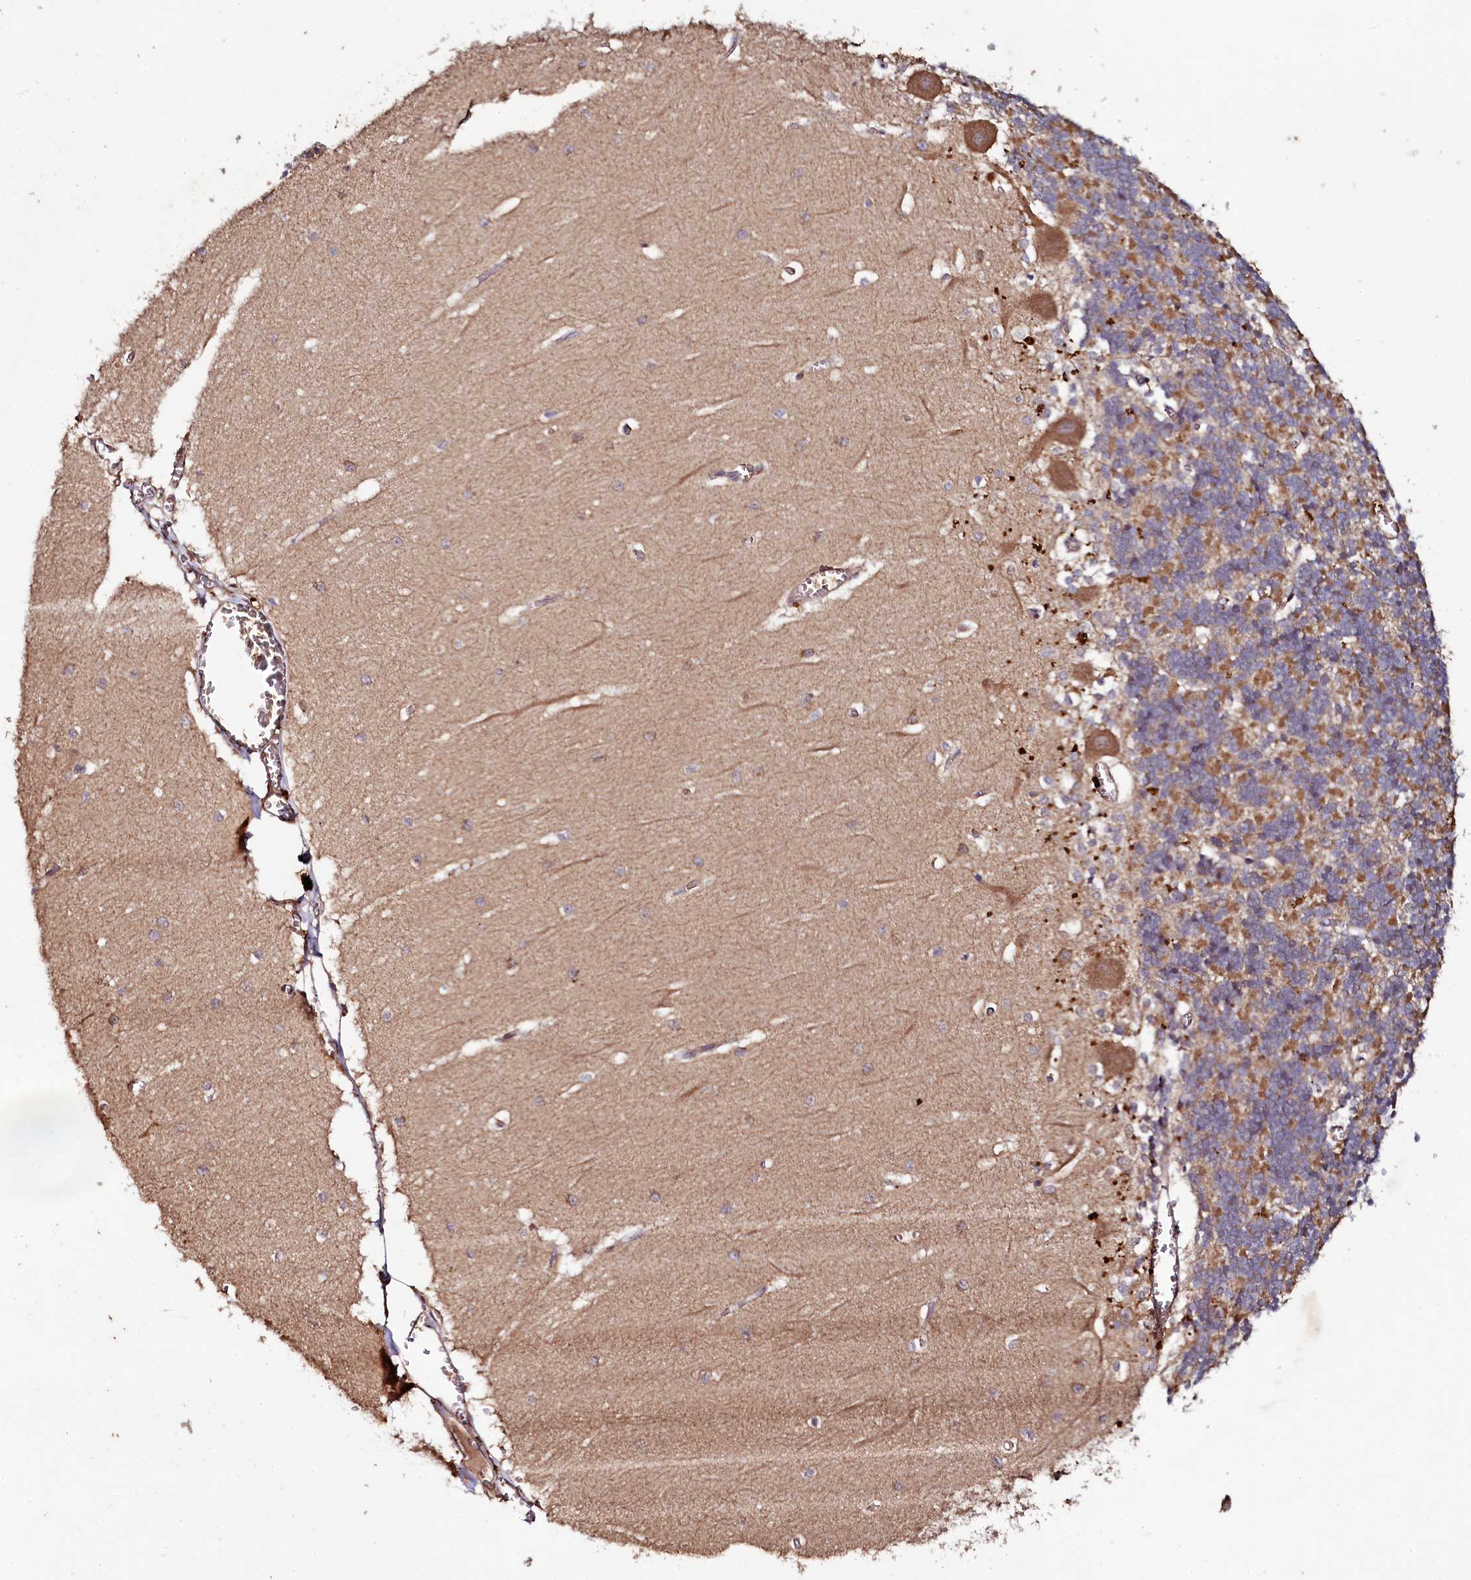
{"staining": {"intensity": "moderate", "quantity": "25%-75%", "location": "cytoplasmic/membranous"}, "tissue": "cerebellum", "cell_type": "Cells in granular layer", "image_type": "normal", "snomed": [{"axis": "morphology", "description": "Normal tissue, NOS"}, {"axis": "topography", "description": "Cerebellum"}], "caption": "A brown stain labels moderate cytoplasmic/membranous positivity of a protein in cells in granular layer of unremarkable cerebellum. Ihc stains the protein in brown and the nuclei are stained blue.", "gene": "SEC24C", "patient": {"sex": "male", "age": 37}}